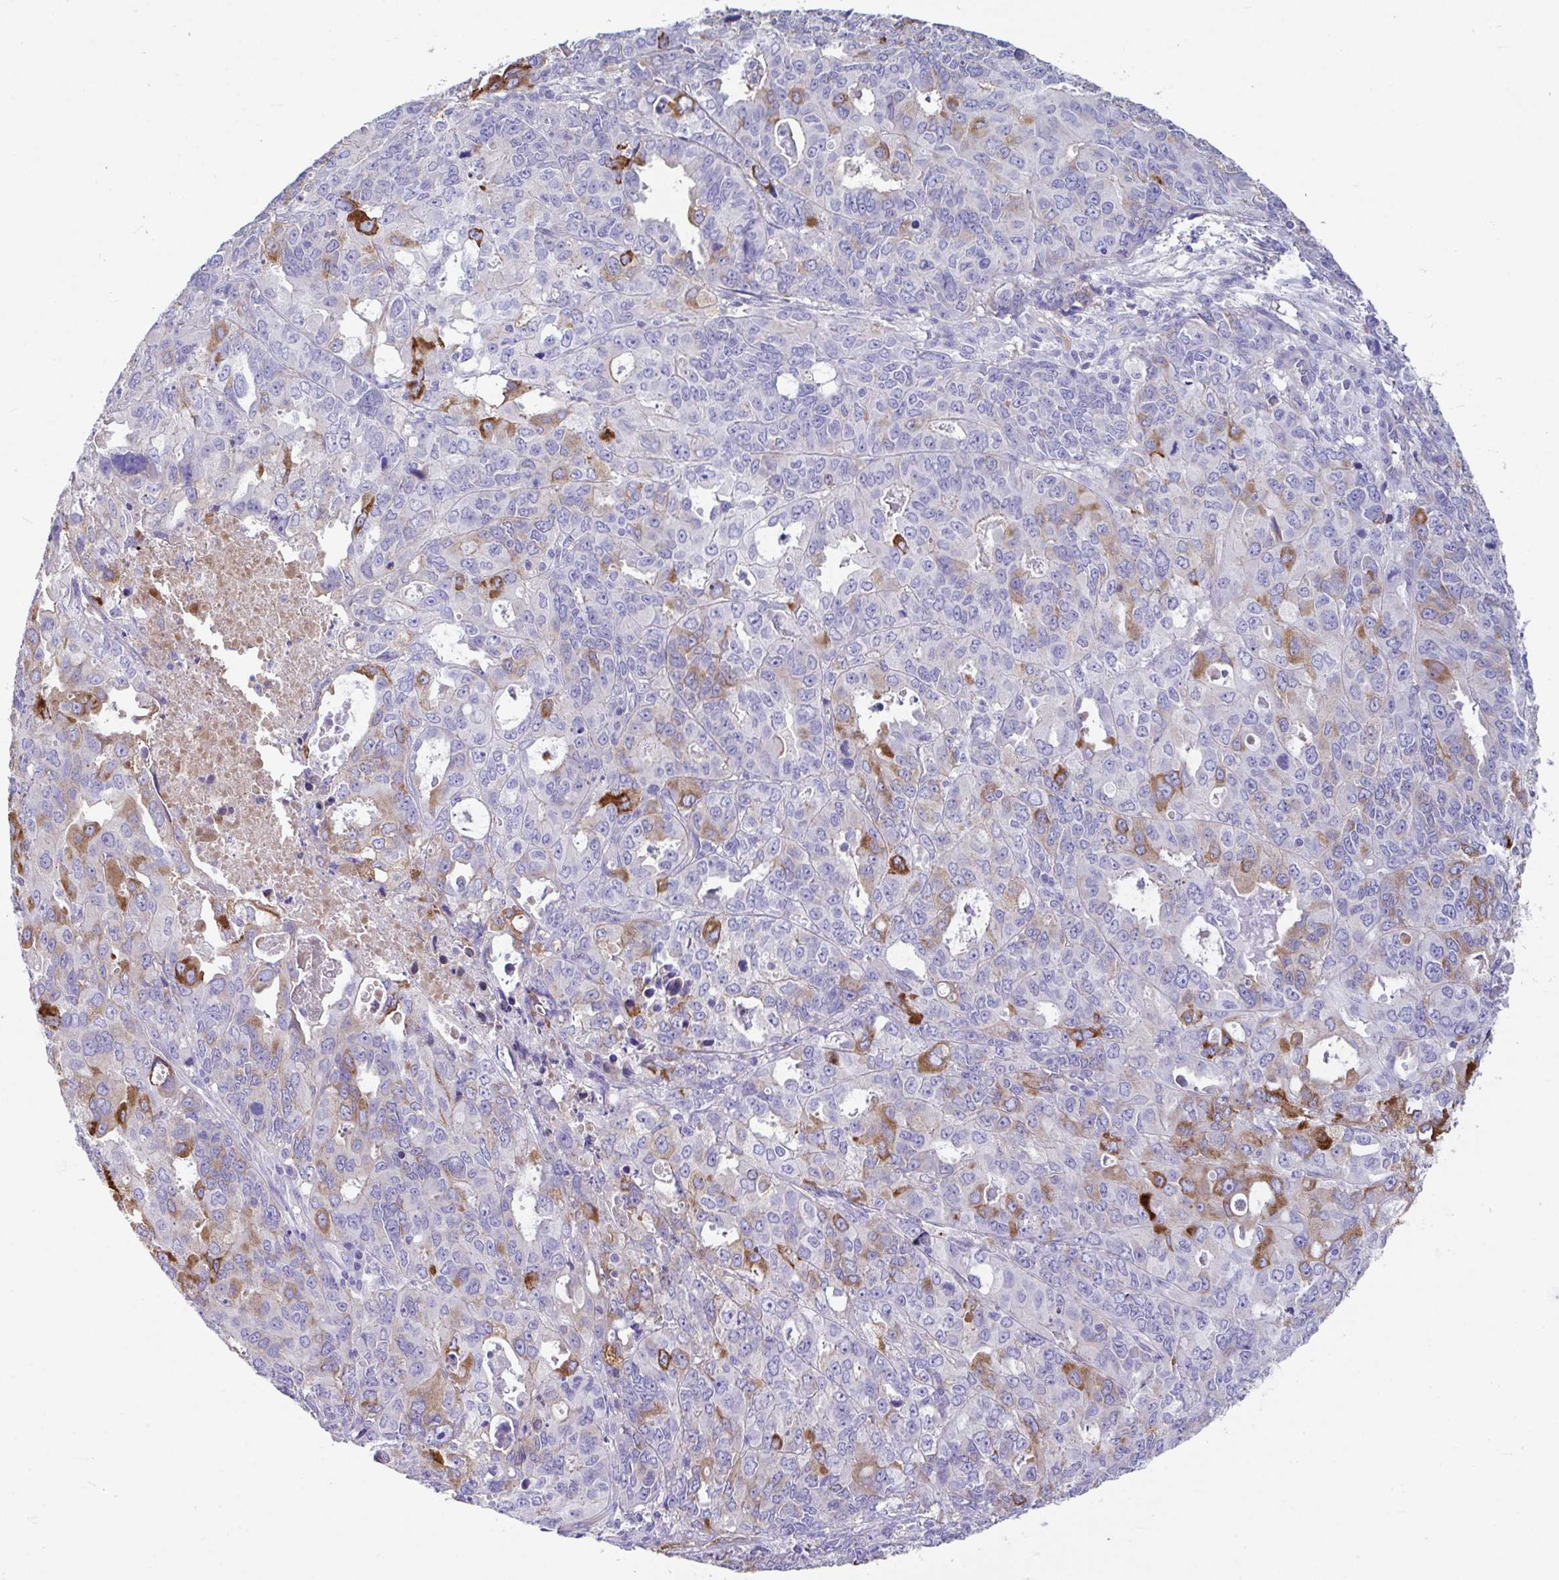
{"staining": {"intensity": "strong", "quantity": "<25%", "location": "cytoplasmic/membranous"}, "tissue": "endometrial cancer", "cell_type": "Tumor cells", "image_type": "cancer", "snomed": [{"axis": "morphology", "description": "Adenocarcinoma, NOS"}, {"axis": "topography", "description": "Uterus"}], "caption": "The micrograph demonstrates a brown stain indicating the presence of a protein in the cytoplasmic/membranous of tumor cells in endometrial adenocarcinoma.", "gene": "ZNF813", "patient": {"sex": "female", "age": 79}}